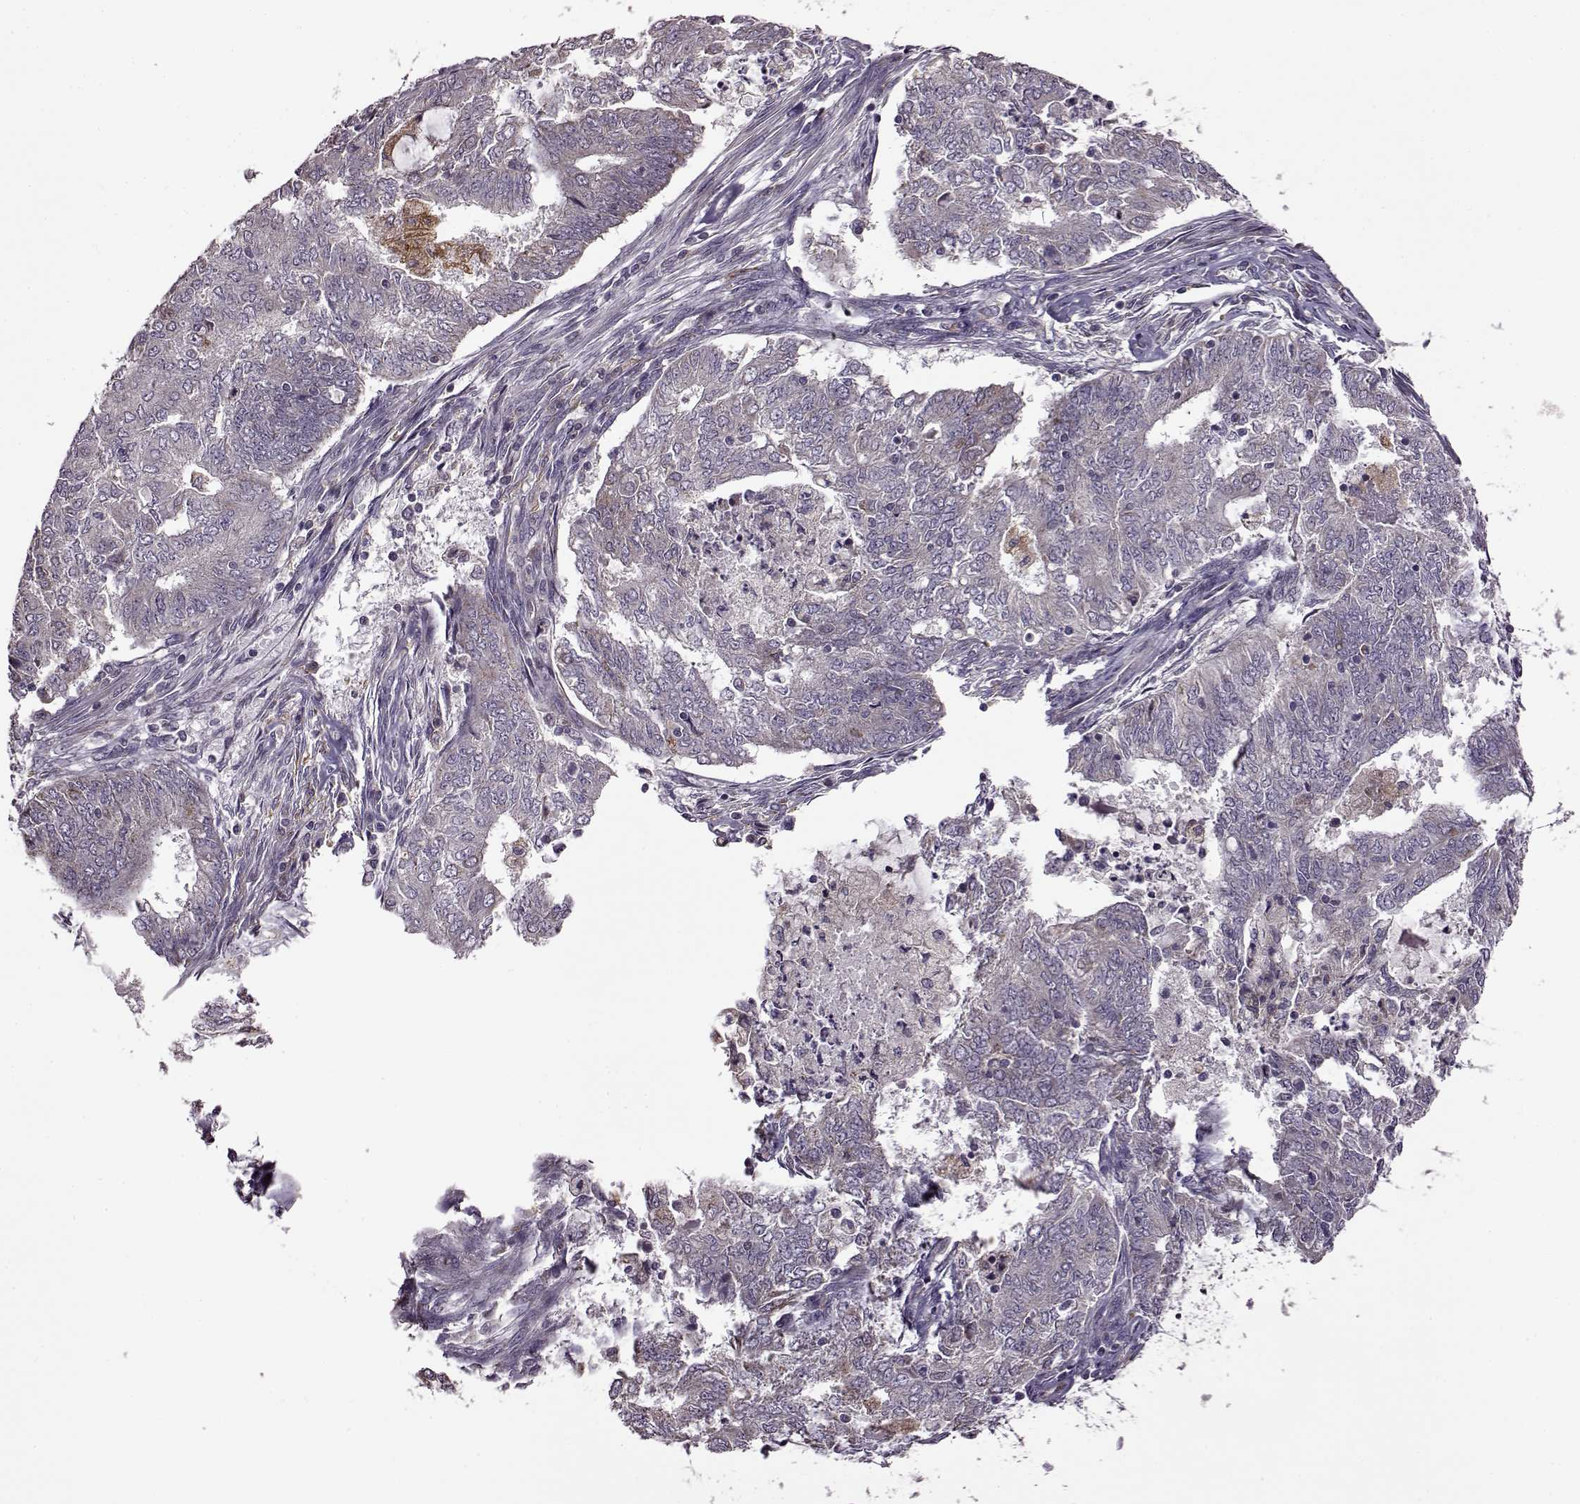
{"staining": {"intensity": "moderate", "quantity": "<25%", "location": "cytoplasmic/membranous"}, "tissue": "endometrial cancer", "cell_type": "Tumor cells", "image_type": "cancer", "snomed": [{"axis": "morphology", "description": "Adenocarcinoma, NOS"}, {"axis": "topography", "description": "Endometrium"}], "caption": "Protein staining exhibits moderate cytoplasmic/membranous positivity in approximately <25% of tumor cells in endometrial adenocarcinoma. The protein of interest is shown in brown color, while the nuclei are stained blue.", "gene": "MTSS1", "patient": {"sex": "female", "age": 62}}